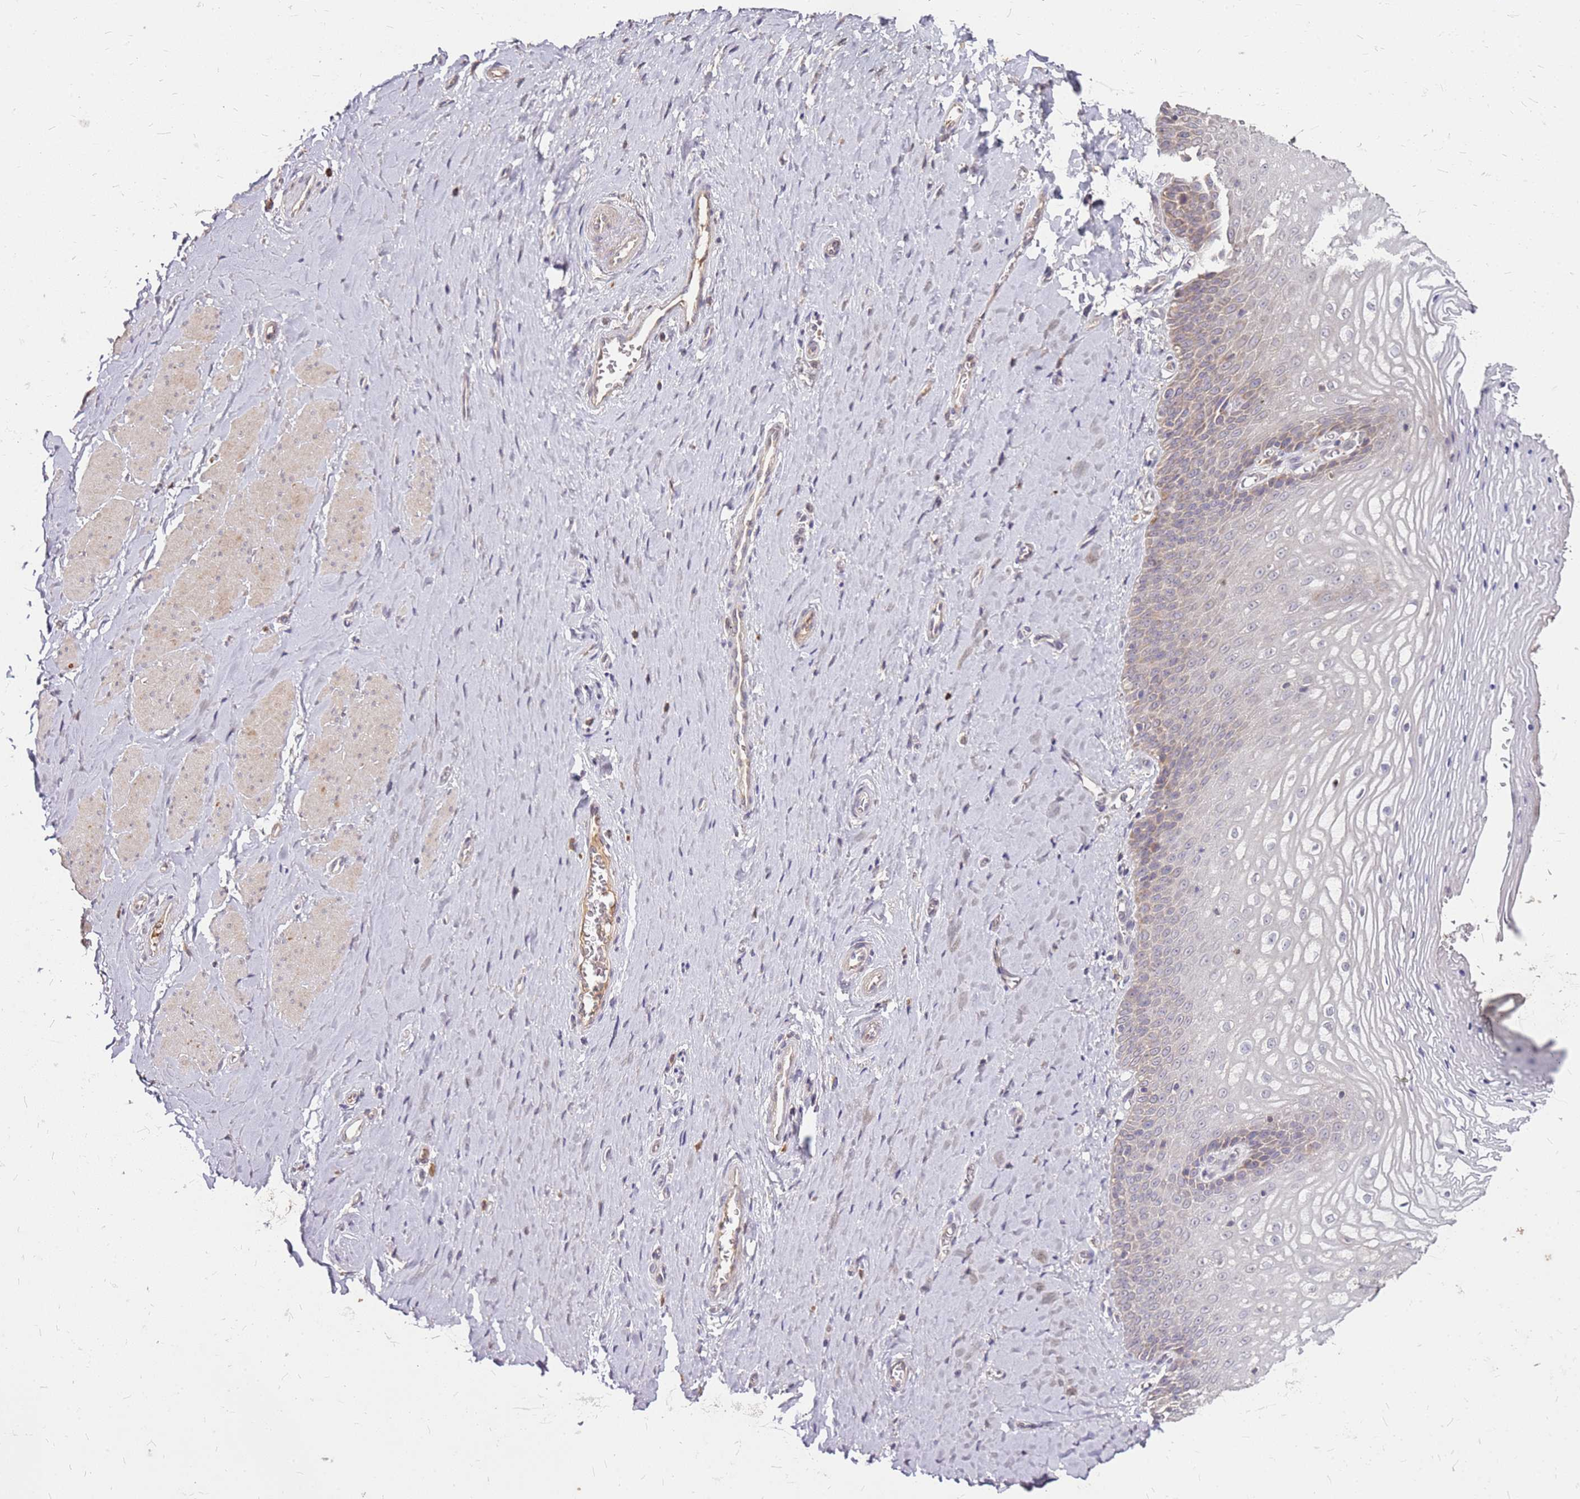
{"staining": {"intensity": "moderate", "quantity": "<25%", "location": "cytoplasmic/membranous"}, "tissue": "vagina", "cell_type": "Squamous epithelial cells", "image_type": "normal", "snomed": [{"axis": "morphology", "description": "Normal tissue, NOS"}, {"axis": "topography", "description": "Vagina"}], "caption": "Vagina stained with IHC demonstrates moderate cytoplasmic/membranous staining in approximately <25% of squamous epithelial cells. (Stains: DAB in brown, nuclei in blue, Microscopy: brightfield microscopy at high magnification).", "gene": "DCDC2C", "patient": {"sex": "female", "age": 65}}